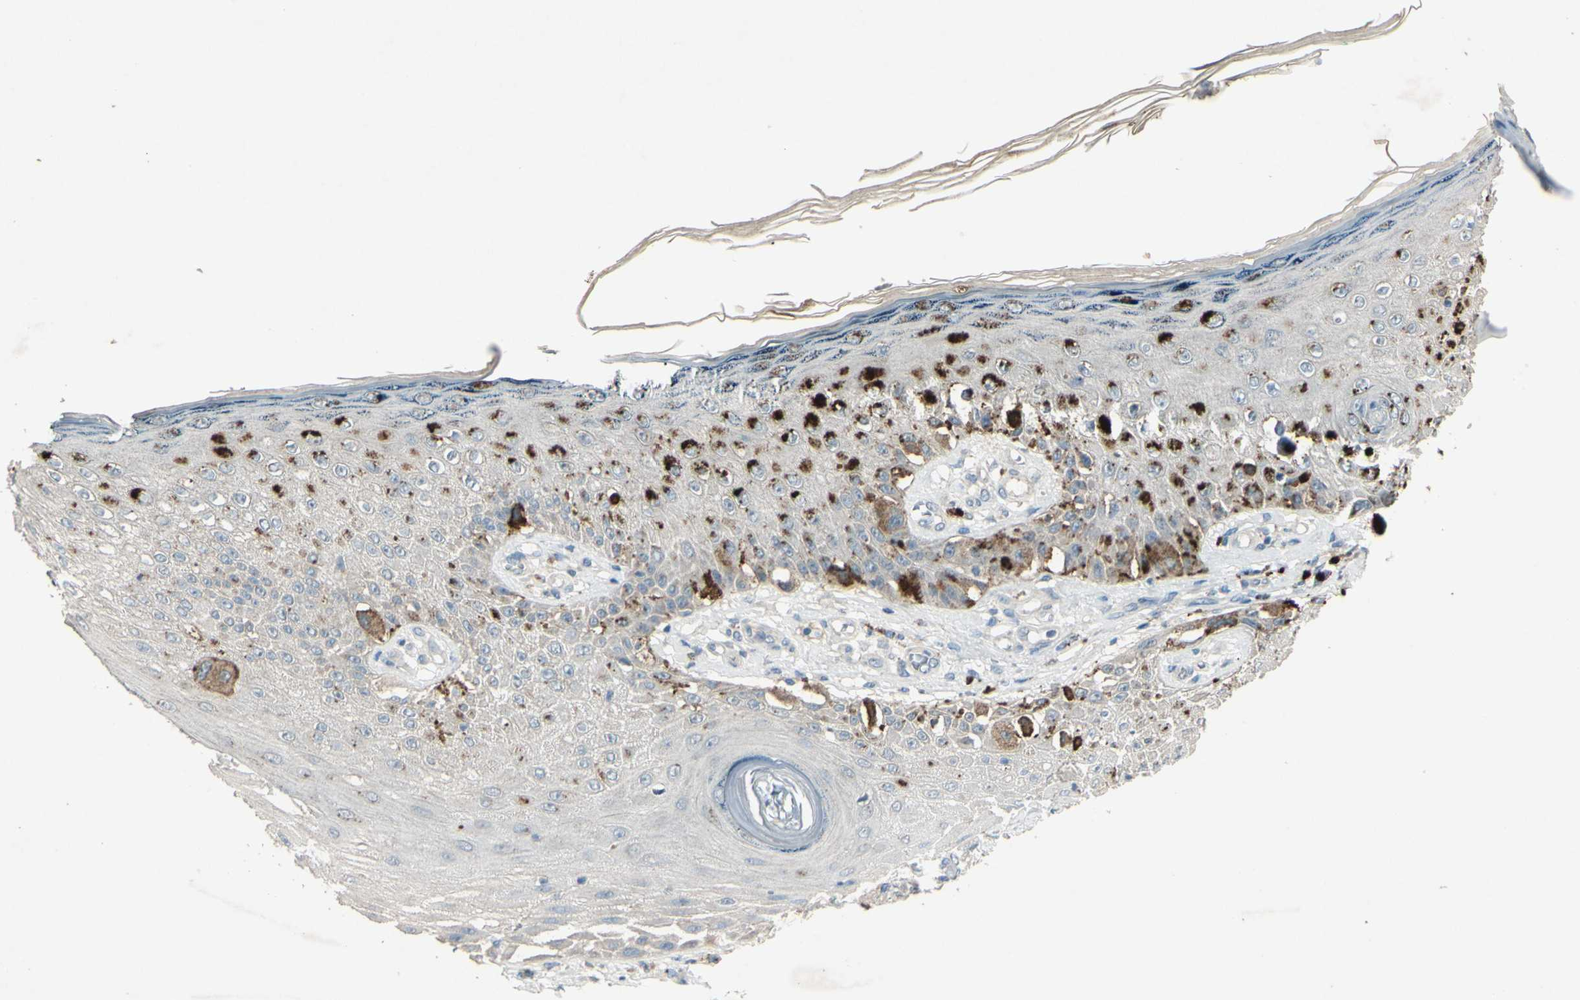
{"staining": {"intensity": "negative", "quantity": "none", "location": "none"}, "tissue": "melanoma", "cell_type": "Tumor cells", "image_type": "cancer", "snomed": [{"axis": "morphology", "description": "Malignant melanoma, NOS"}, {"axis": "topography", "description": "Skin"}], "caption": "High magnification brightfield microscopy of malignant melanoma stained with DAB (brown) and counterstained with hematoxylin (blue): tumor cells show no significant positivity. (DAB (3,3'-diaminobenzidine) immunohistochemistry visualized using brightfield microscopy, high magnification).", "gene": "TIMM21", "patient": {"sex": "female", "age": 81}}